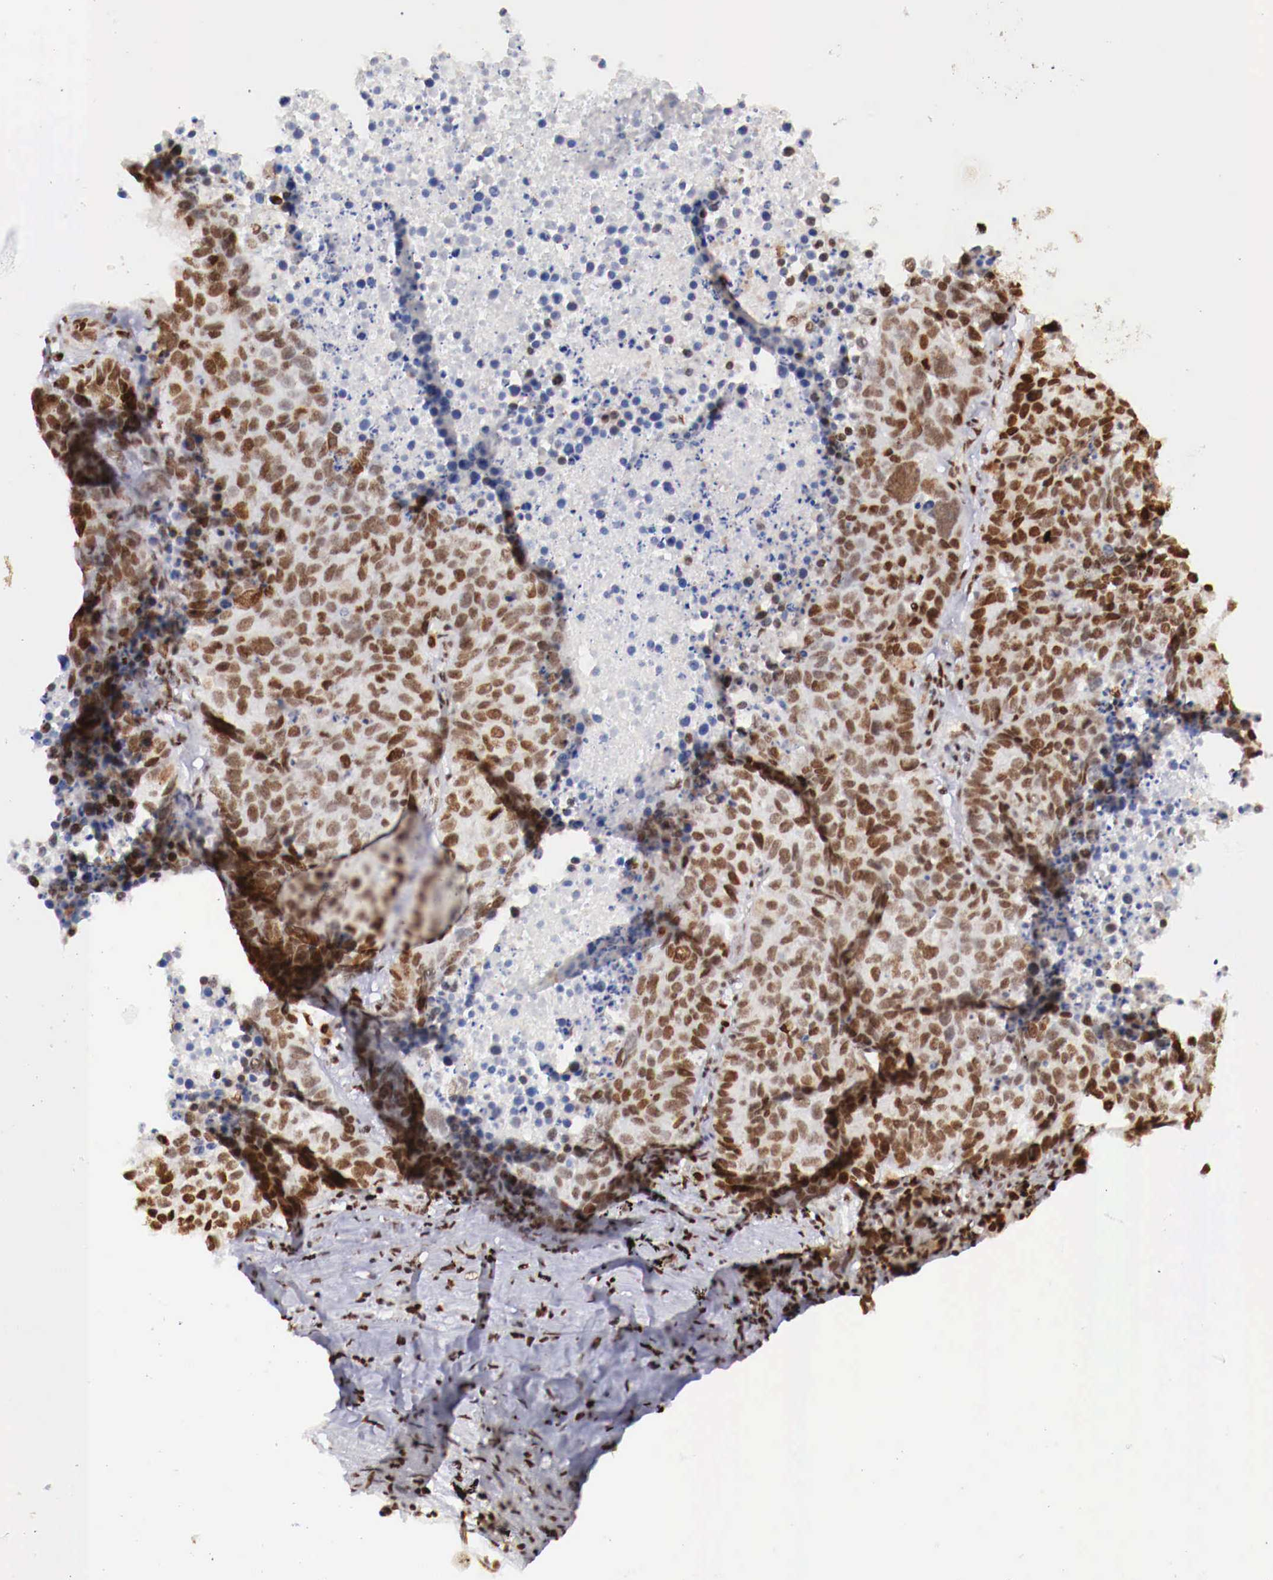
{"staining": {"intensity": "strong", "quantity": ">75%", "location": "nuclear"}, "tissue": "lung cancer", "cell_type": "Tumor cells", "image_type": "cancer", "snomed": [{"axis": "morphology", "description": "Carcinoid, malignant, NOS"}, {"axis": "topography", "description": "Lung"}], "caption": "This photomicrograph reveals immunohistochemistry (IHC) staining of carcinoid (malignant) (lung), with high strong nuclear positivity in about >75% of tumor cells.", "gene": "MAX", "patient": {"sex": "male", "age": 60}}